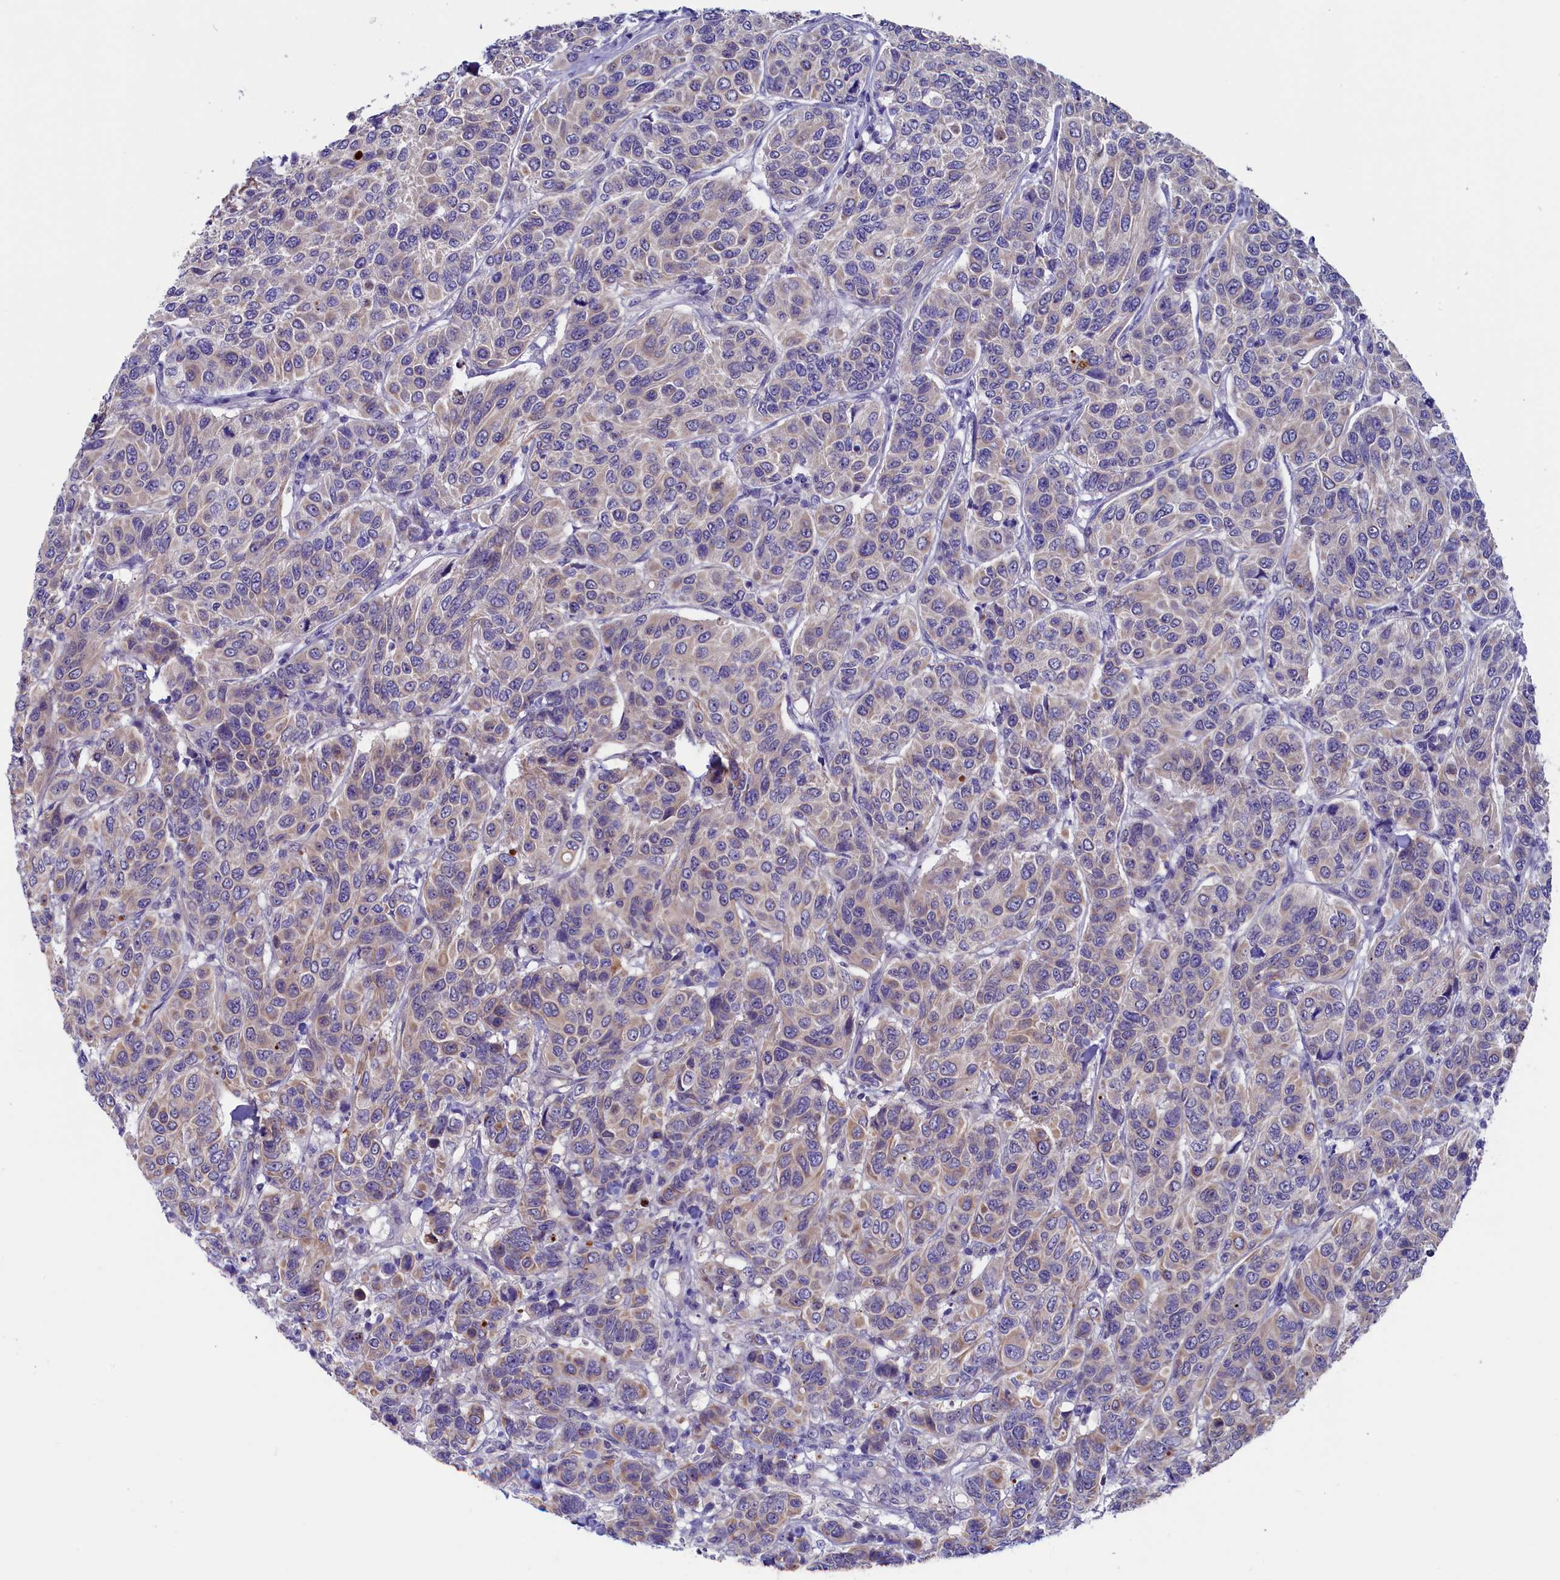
{"staining": {"intensity": "negative", "quantity": "none", "location": "none"}, "tissue": "breast cancer", "cell_type": "Tumor cells", "image_type": "cancer", "snomed": [{"axis": "morphology", "description": "Duct carcinoma"}, {"axis": "topography", "description": "Breast"}], "caption": "Immunohistochemistry (IHC) image of breast cancer (intraductal carcinoma) stained for a protein (brown), which displays no positivity in tumor cells. (Stains: DAB (3,3'-diaminobenzidine) immunohistochemistry (IHC) with hematoxylin counter stain, Microscopy: brightfield microscopy at high magnification).", "gene": "CIAPIN1", "patient": {"sex": "female", "age": 55}}